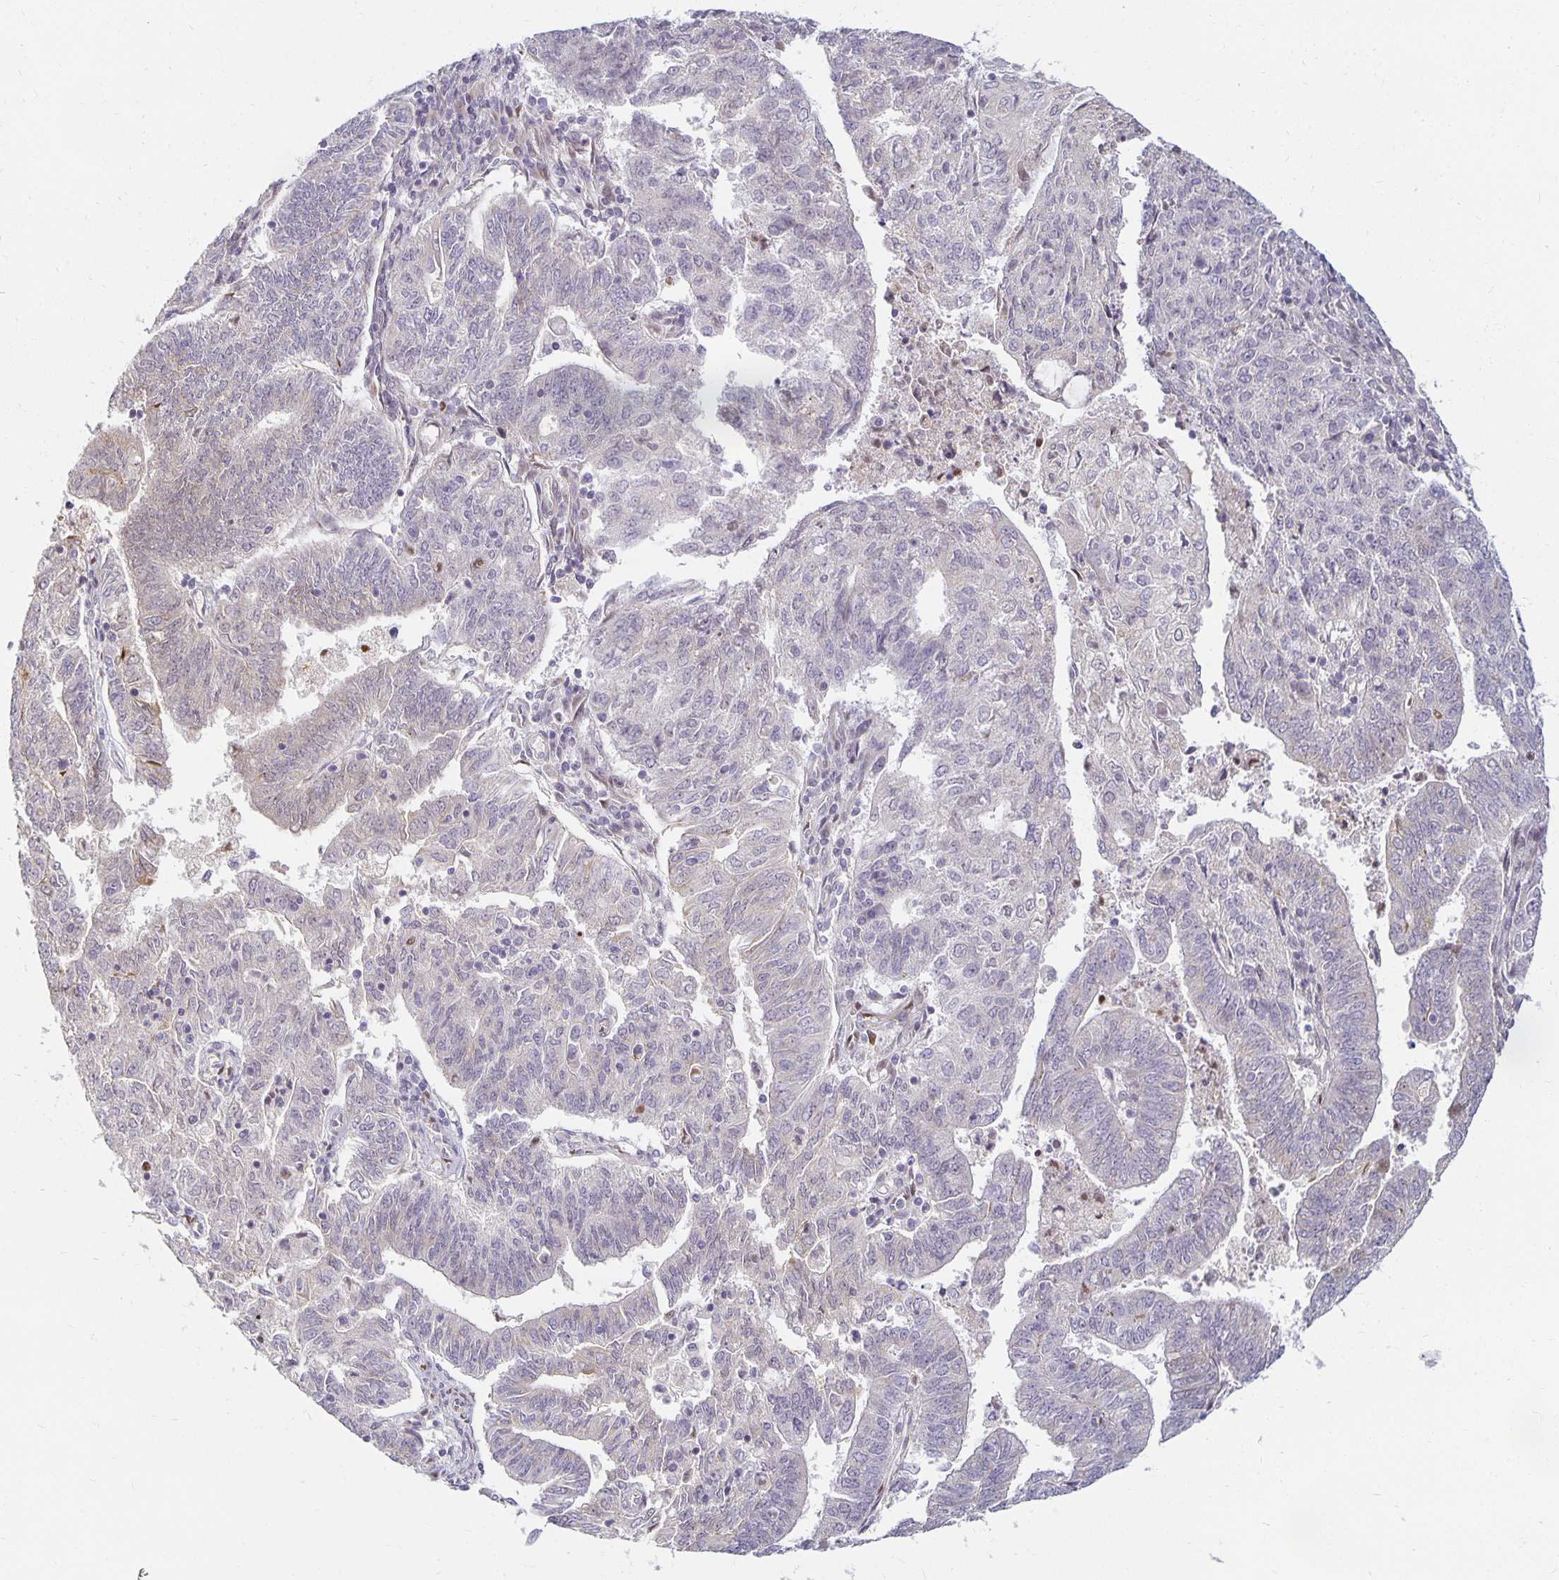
{"staining": {"intensity": "negative", "quantity": "none", "location": "none"}, "tissue": "endometrial cancer", "cell_type": "Tumor cells", "image_type": "cancer", "snomed": [{"axis": "morphology", "description": "Adenocarcinoma, NOS"}, {"axis": "topography", "description": "Endometrium"}], "caption": "This is an immunohistochemistry (IHC) histopathology image of endometrial cancer. There is no positivity in tumor cells.", "gene": "EHF", "patient": {"sex": "female", "age": 82}}